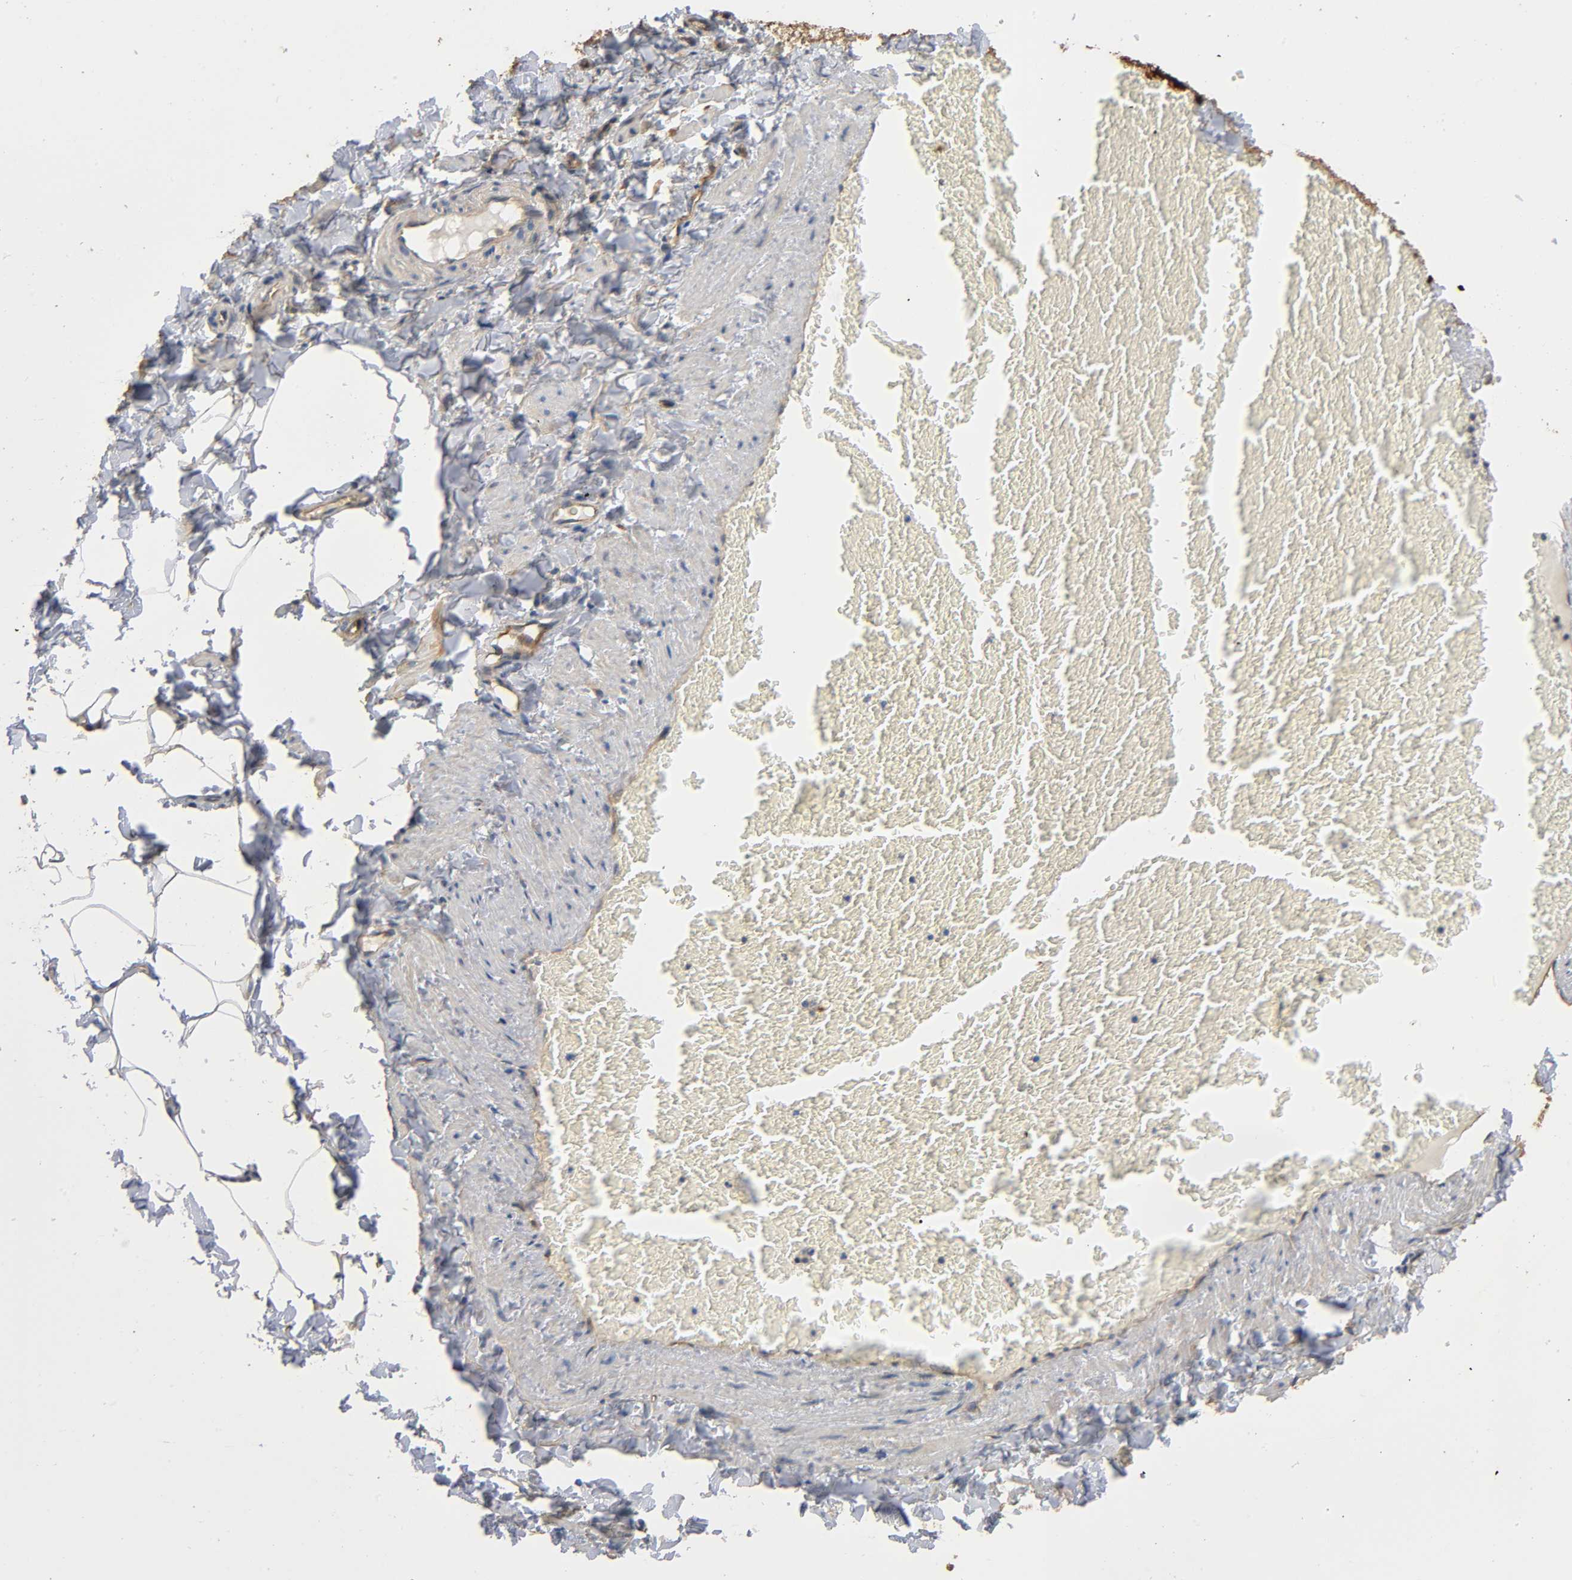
{"staining": {"intensity": "moderate", "quantity": "<25%", "location": "cytoplasmic/membranous"}, "tissue": "adipose tissue", "cell_type": "Adipocytes", "image_type": "normal", "snomed": [{"axis": "morphology", "description": "Normal tissue, NOS"}, {"axis": "topography", "description": "Vascular tissue"}], "caption": "Adipose tissue stained with immunohistochemistry (IHC) demonstrates moderate cytoplasmic/membranous positivity in about <25% of adipocytes. (brown staining indicates protein expression, while blue staining denotes nuclei).", "gene": "MARS1", "patient": {"sex": "male", "age": 41}}